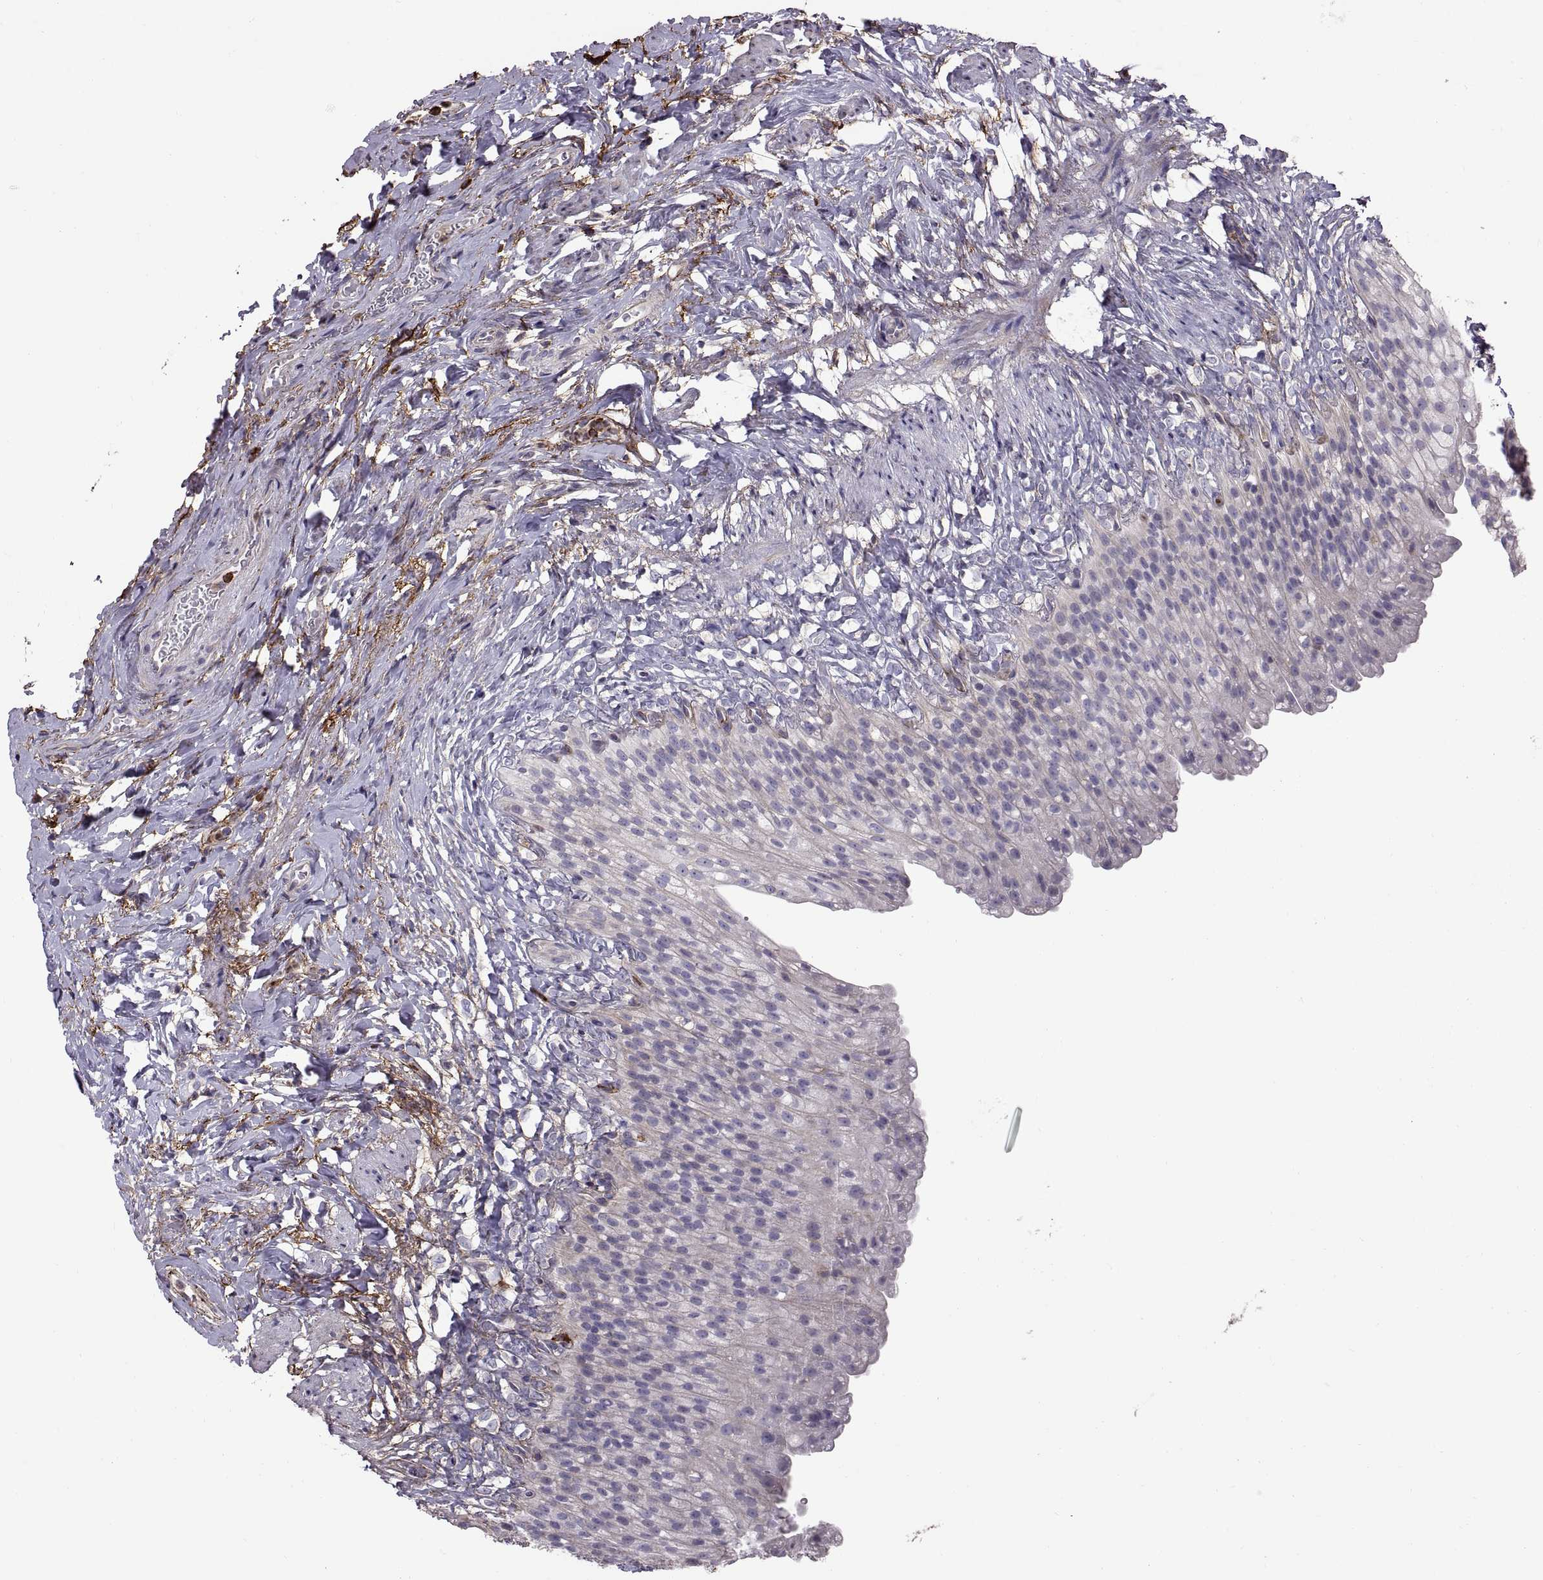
{"staining": {"intensity": "negative", "quantity": "none", "location": "none"}, "tissue": "urinary bladder", "cell_type": "Urothelial cells", "image_type": "normal", "snomed": [{"axis": "morphology", "description": "Normal tissue, NOS"}, {"axis": "topography", "description": "Urinary bladder"}], "caption": "This is an immunohistochemistry (IHC) image of benign human urinary bladder. There is no staining in urothelial cells.", "gene": "EMILIN2", "patient": {"sex": "male", "age": 76}}